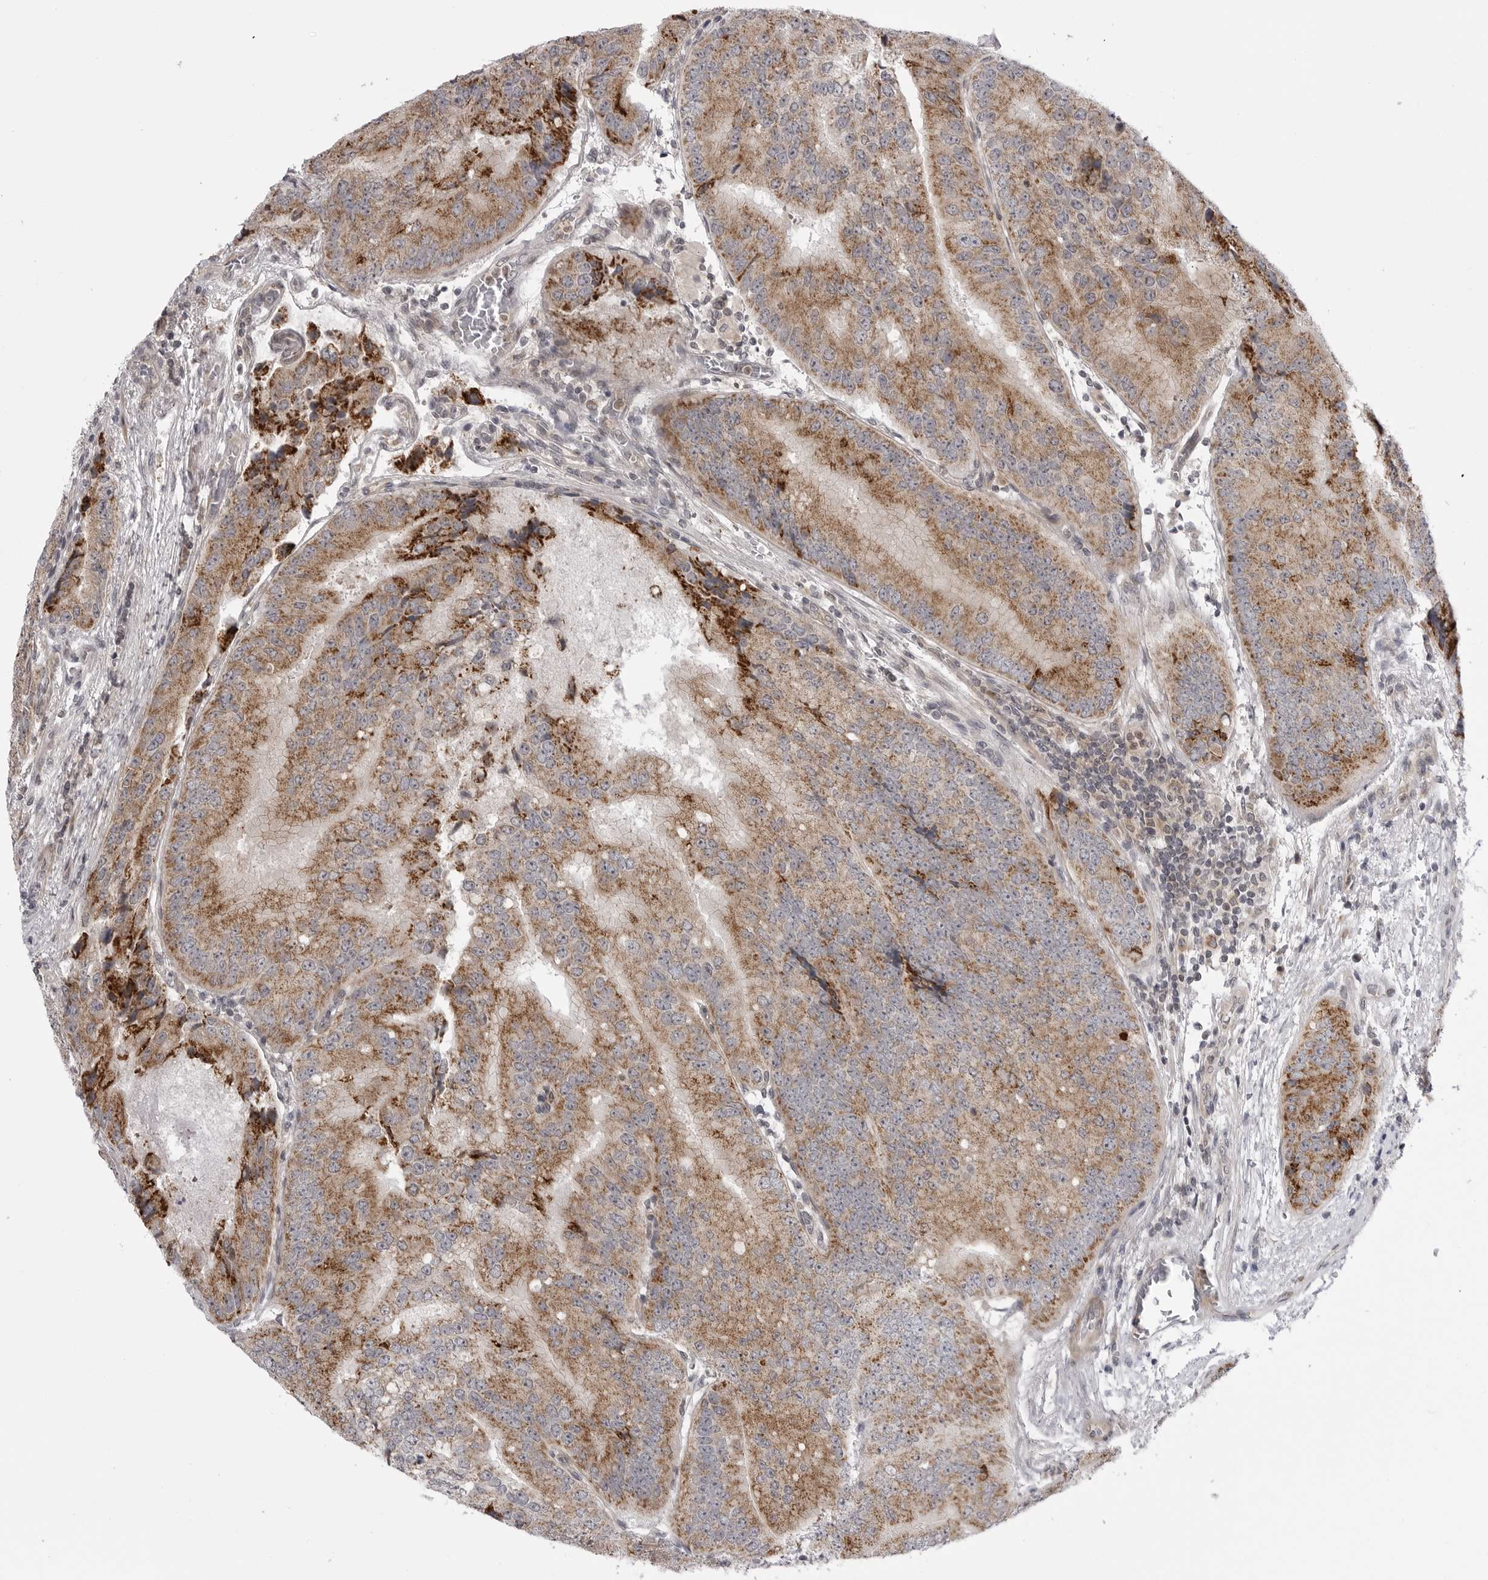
{"staining": {"intensity": "moderate", "quantity": ">75%", "location": "cytoplasmic/membranous"}, "tissue": "prostate cancer", "cell_type": "Tumor cells", "image_type": "cancer", "snomed": [{"axis": "morphology", "description": "Adenocarcinoma, High grade"}, {"axis": "topography", "description": "Prostate"}], "caption": "Moderate cytoplasmic/membranous protein staining is identified in about >75% of tumor cells in adenocarcinoma (high-grade) (prostate). The staining was performed using DAB to visualize the protein expression in brown, while the nuclei were stained in blue with hematoxylin (Magnification: 20x).", "gene": "CCDC18", "patient": {"sex": "male", "age": 70}}